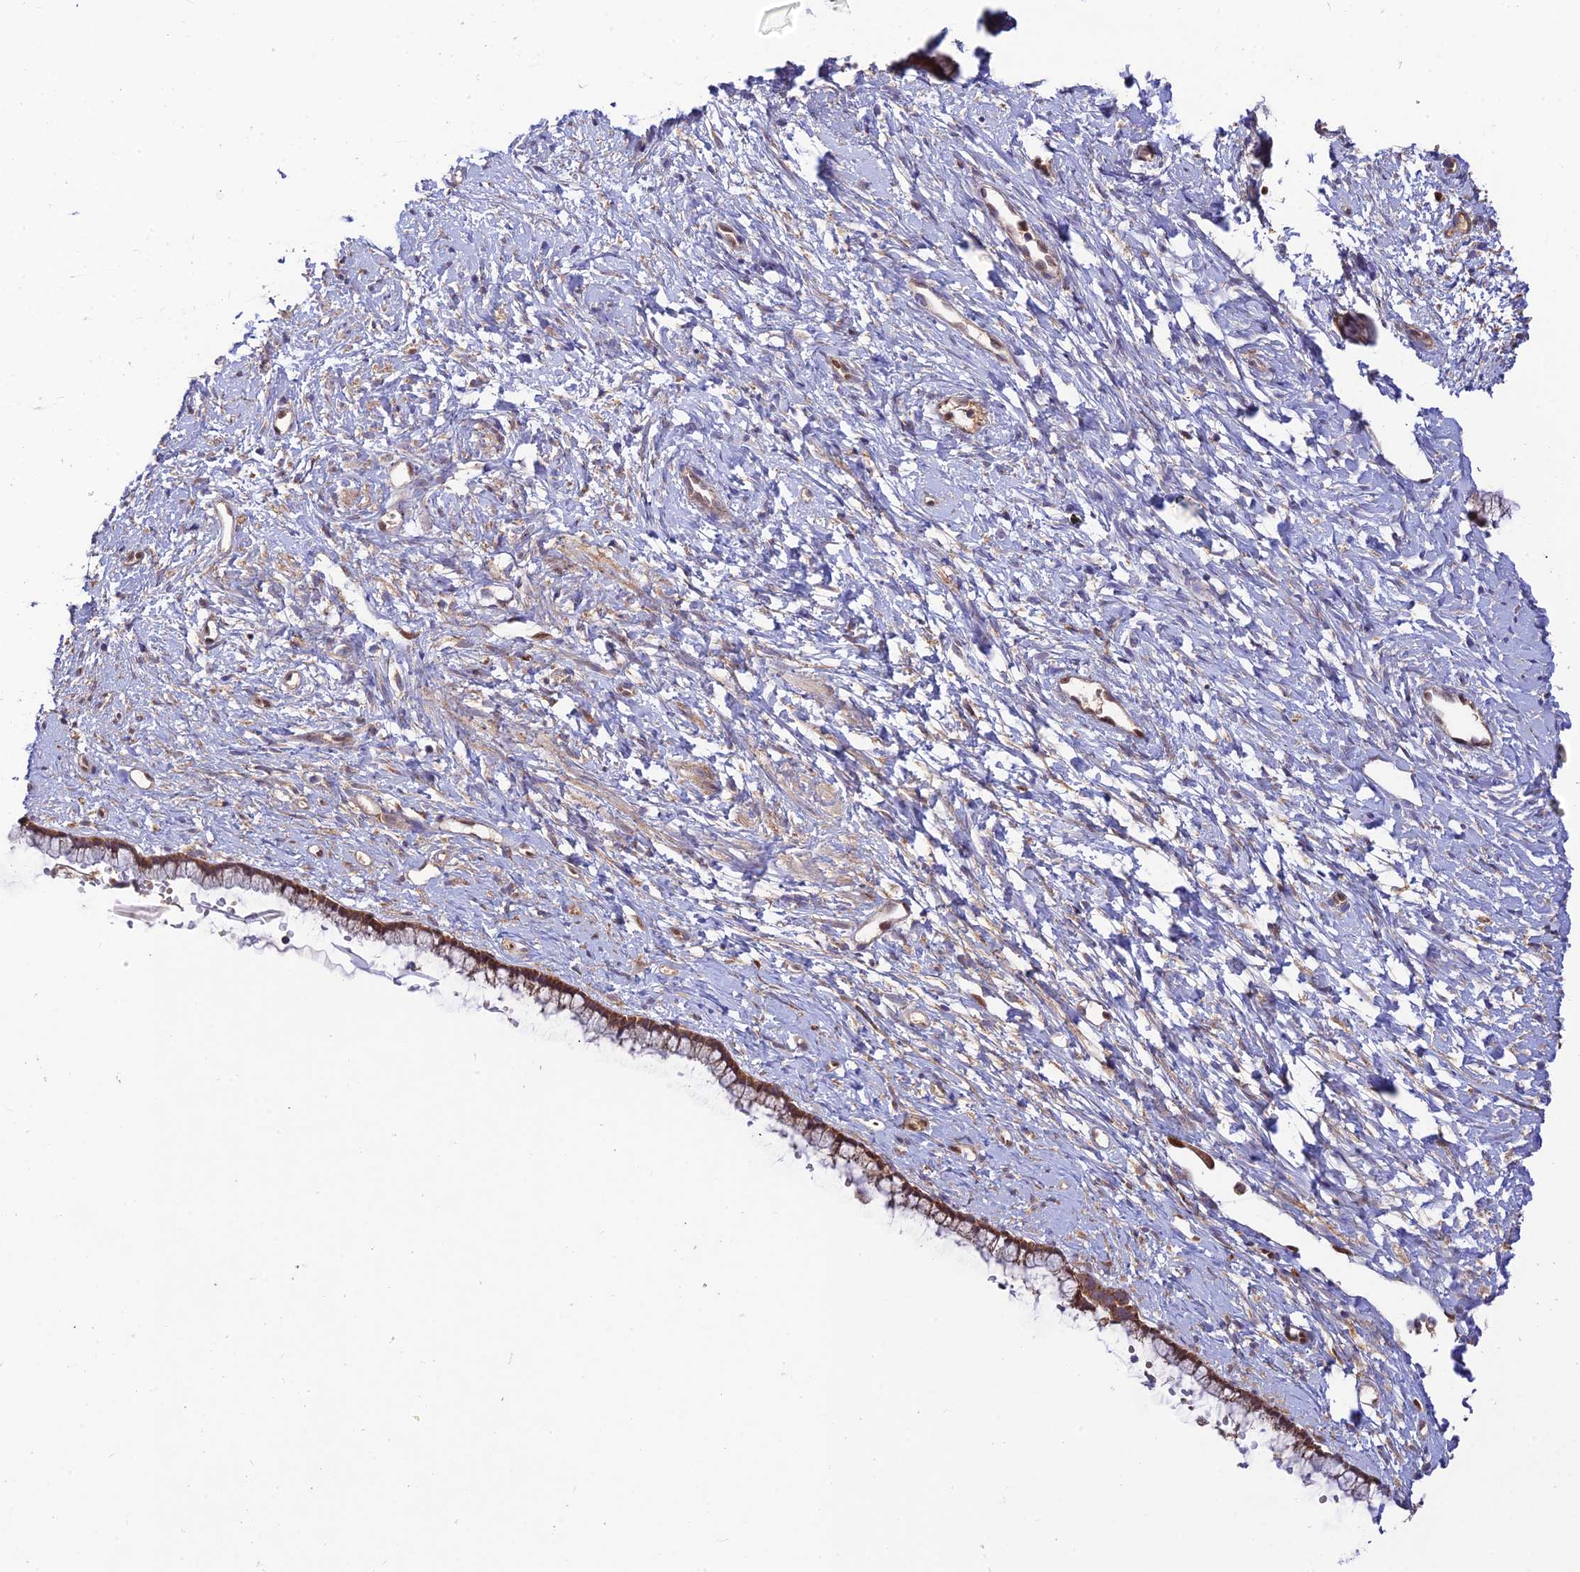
{"staining": {"intensity": "moderate", "quantity": ">75%", "location": "cytoplasmic/membranous"}, "tissue": "cervix", "cell_type": "Glandular cells", "image_type": "normal", "snomed": [{"axis": "morphology", "description": "Normal tissue, NOS"}, {"axis": "topography", "description": "Cervix"}], "caption": "Unremarkable cervix shows moderate cytoplasmic/membranous positivity in about >75% of glandular cells, visualized by immunohistochemistry.", "gene": "PODNL1", "patient": {"sex": "female", "age": 57}}